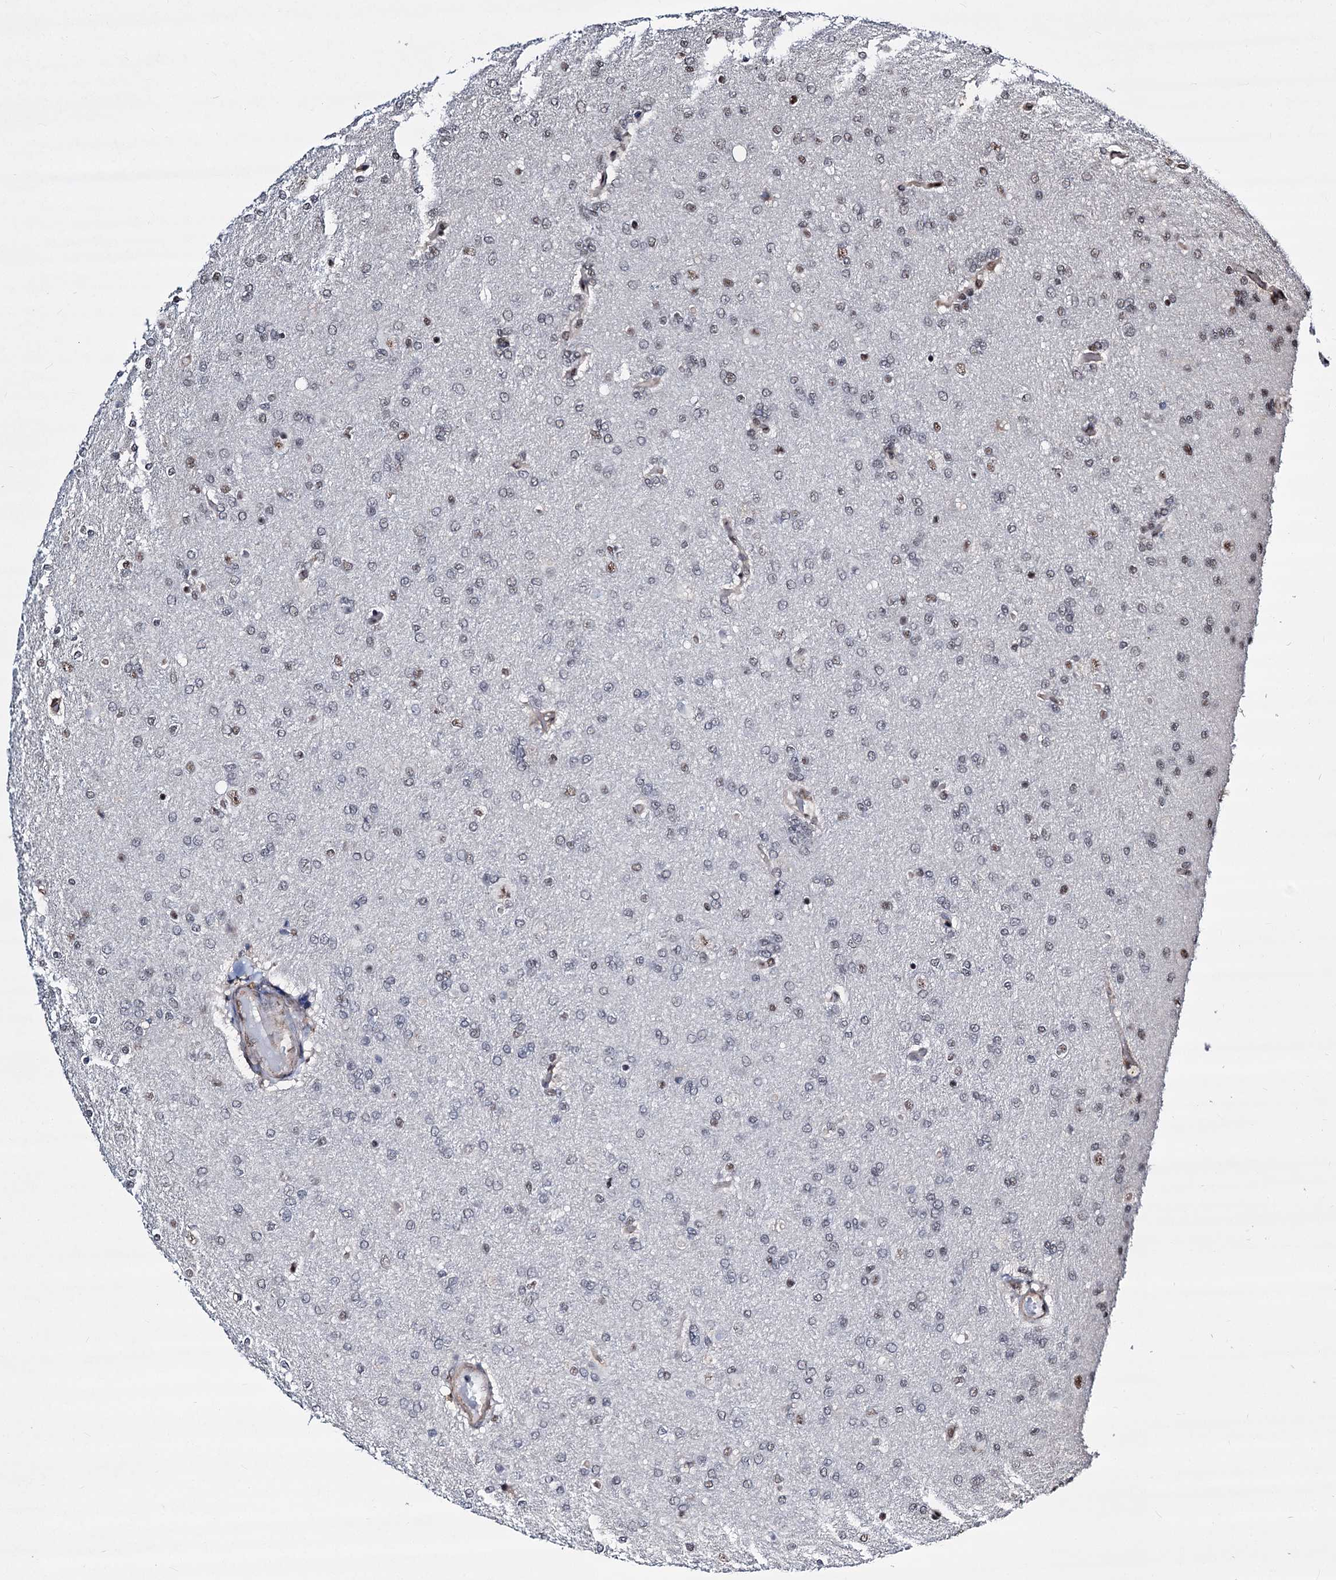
{"staining": {"intensity": "weak", "quantity": "<25%", "location": "nuclear"}, "tissue": "glioma", "cell_type": "Tumor cells", "image_type": "cancer", "snomed": [{"axis": "morphology", "description": "Glioma, malignant, High grade"}, {"axis": "topography", "description": "Brain"}], "caption": "This is a image of immunohistochemistry staining of malignant glioma (high-grade), which shows no staining in tumor cells. The staining is performed using DAB brown chromogen with nuclei counter-stained in using hematoxylin.", "gene": "CHMP7", "patient": {"sex": "male", "age": 72}}